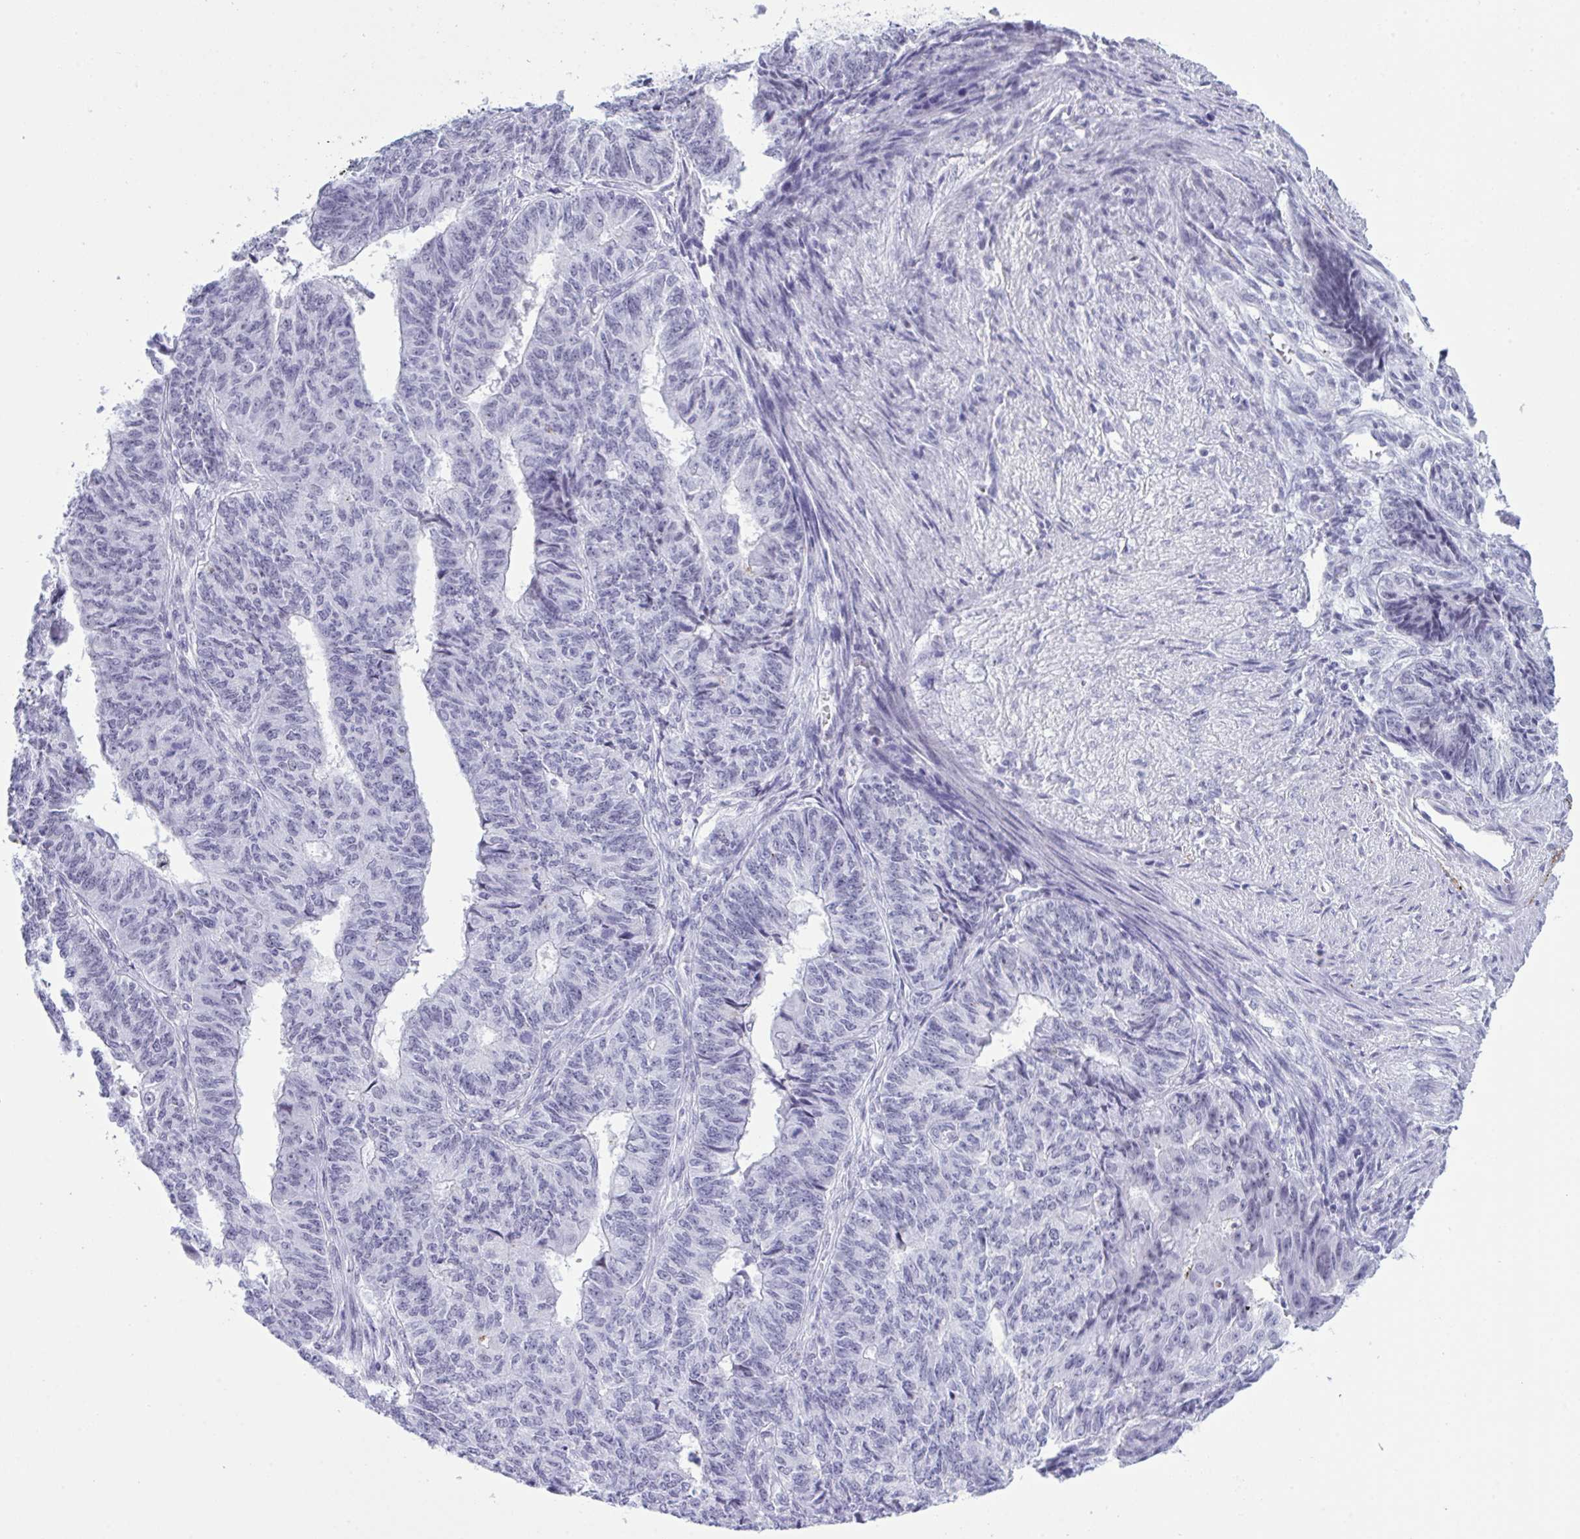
{"staining": {"intensity": "negative", "quantity": "none", "location": "none"}, "tissue": "endometrial cancer", "cell_type": "Tumor cells", "image_type": "cancer", "snomed": [{"axis": "morphology", "description": "Adenocarcinoma, NOS"}, {"axis": "topography", "description": "Endometrium"}], "caption": "This photomicrograph is of endometrial adenocarcinoma stained with immunohistochemistry to label a protein in brown with the nuclei are counter-stained blue. There is no staining in tumor cells.", "gene": "ELN", "patient": {"sex": "female", "age": 32}}